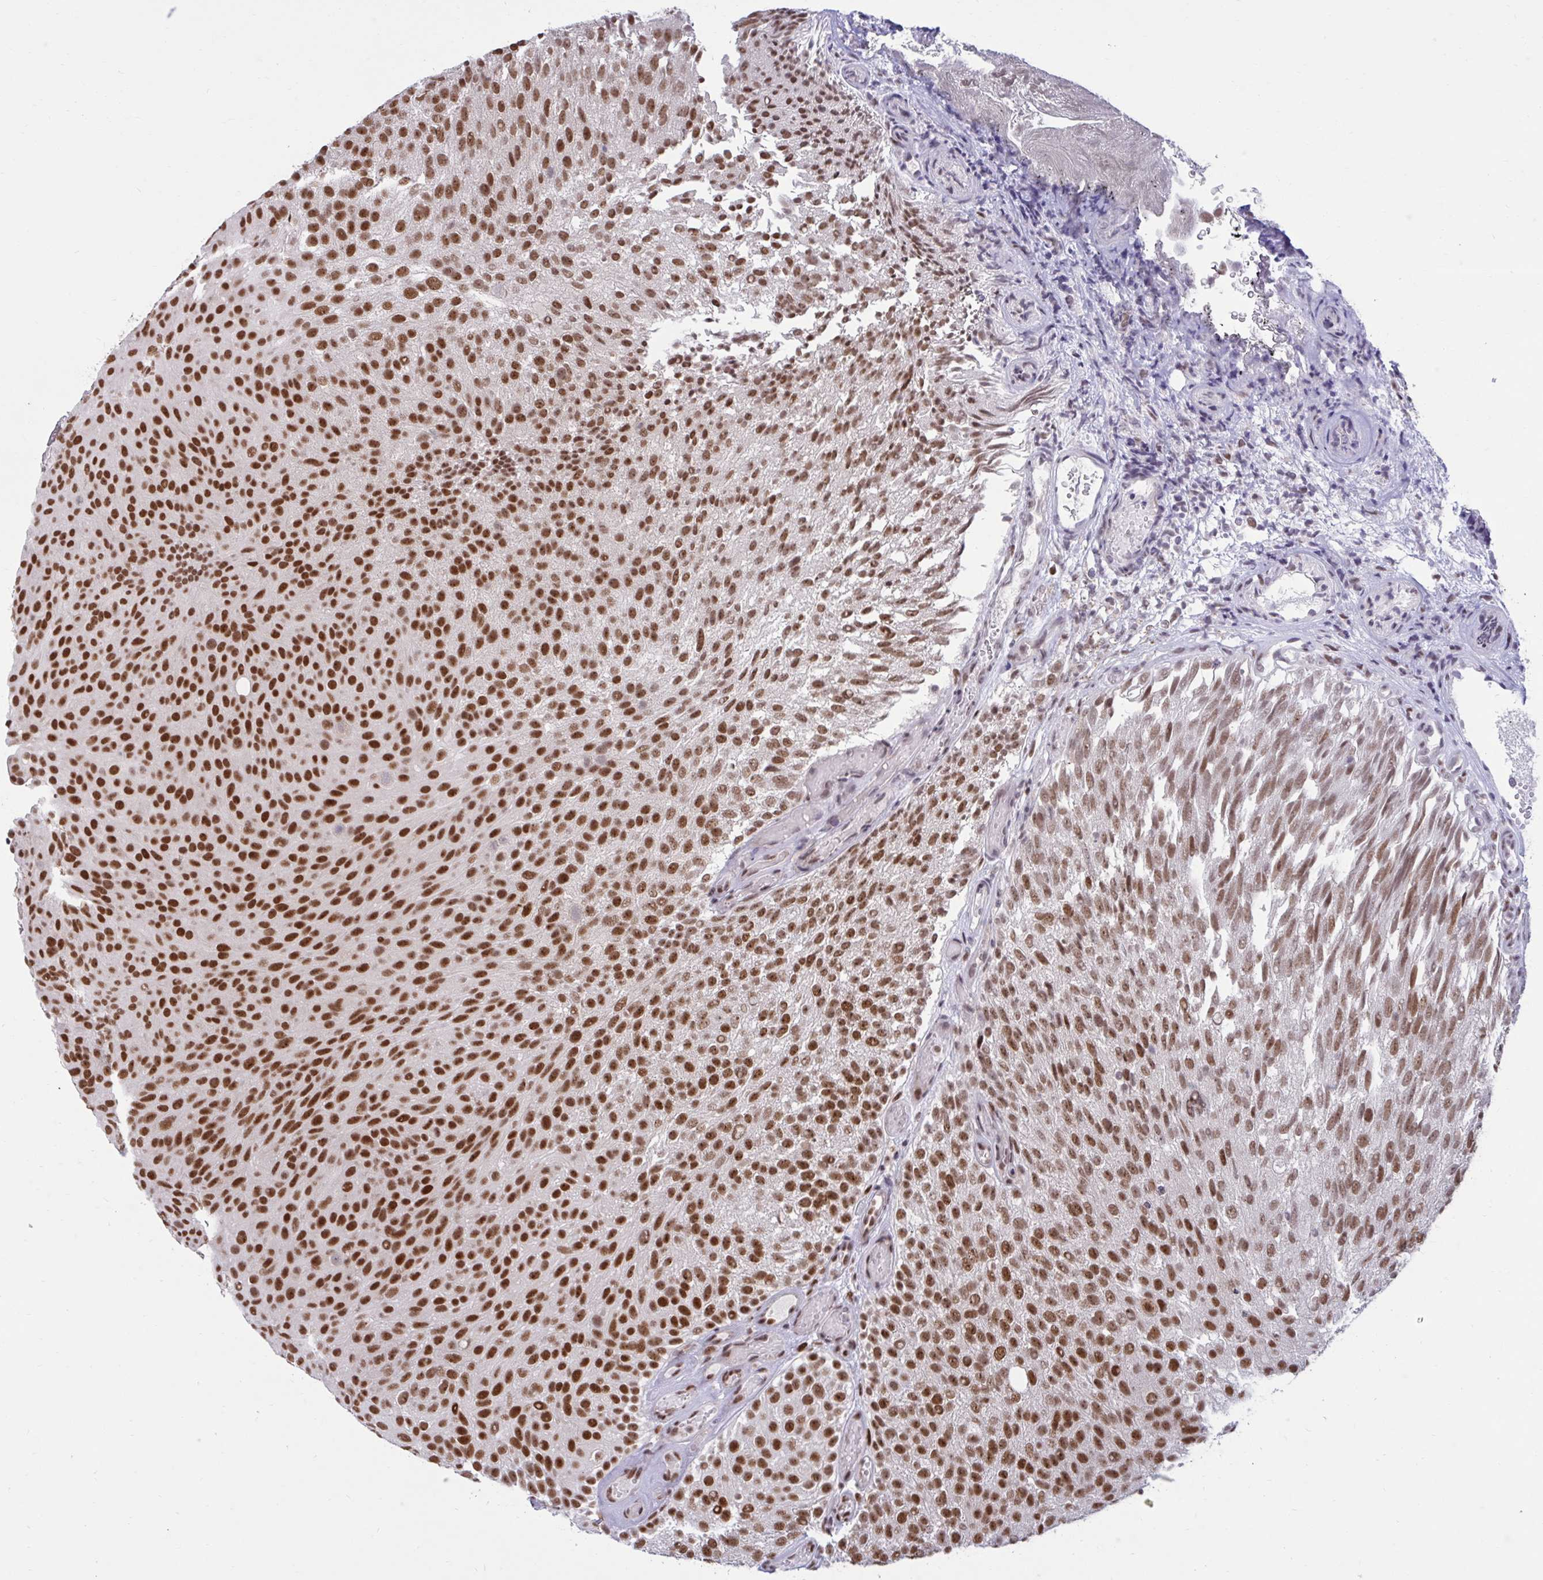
{"staining": {"intensity": "strong", "quantity": ">75%", "location": "nuclear"}, "tissue": "urothelial cancer", "cell_type": "Tumor cells", "image_type": "cancer", "snomed": [{"axis": "morphology", "description": "Urothelial carcinoma, Low grade"}, {"axis": "topography", "description": "Urinary bladder"}], "caption": "Tumor cells exhibit strong nuclear staining in approximately >75% of cells in urothelial cancer. (DAB (3,3'-diaminobenzidine) IHC, brown staining for protein, blue staining for nuclei).", "gene": "PHF10", "patient": {"sex": "male", "age": 78}}